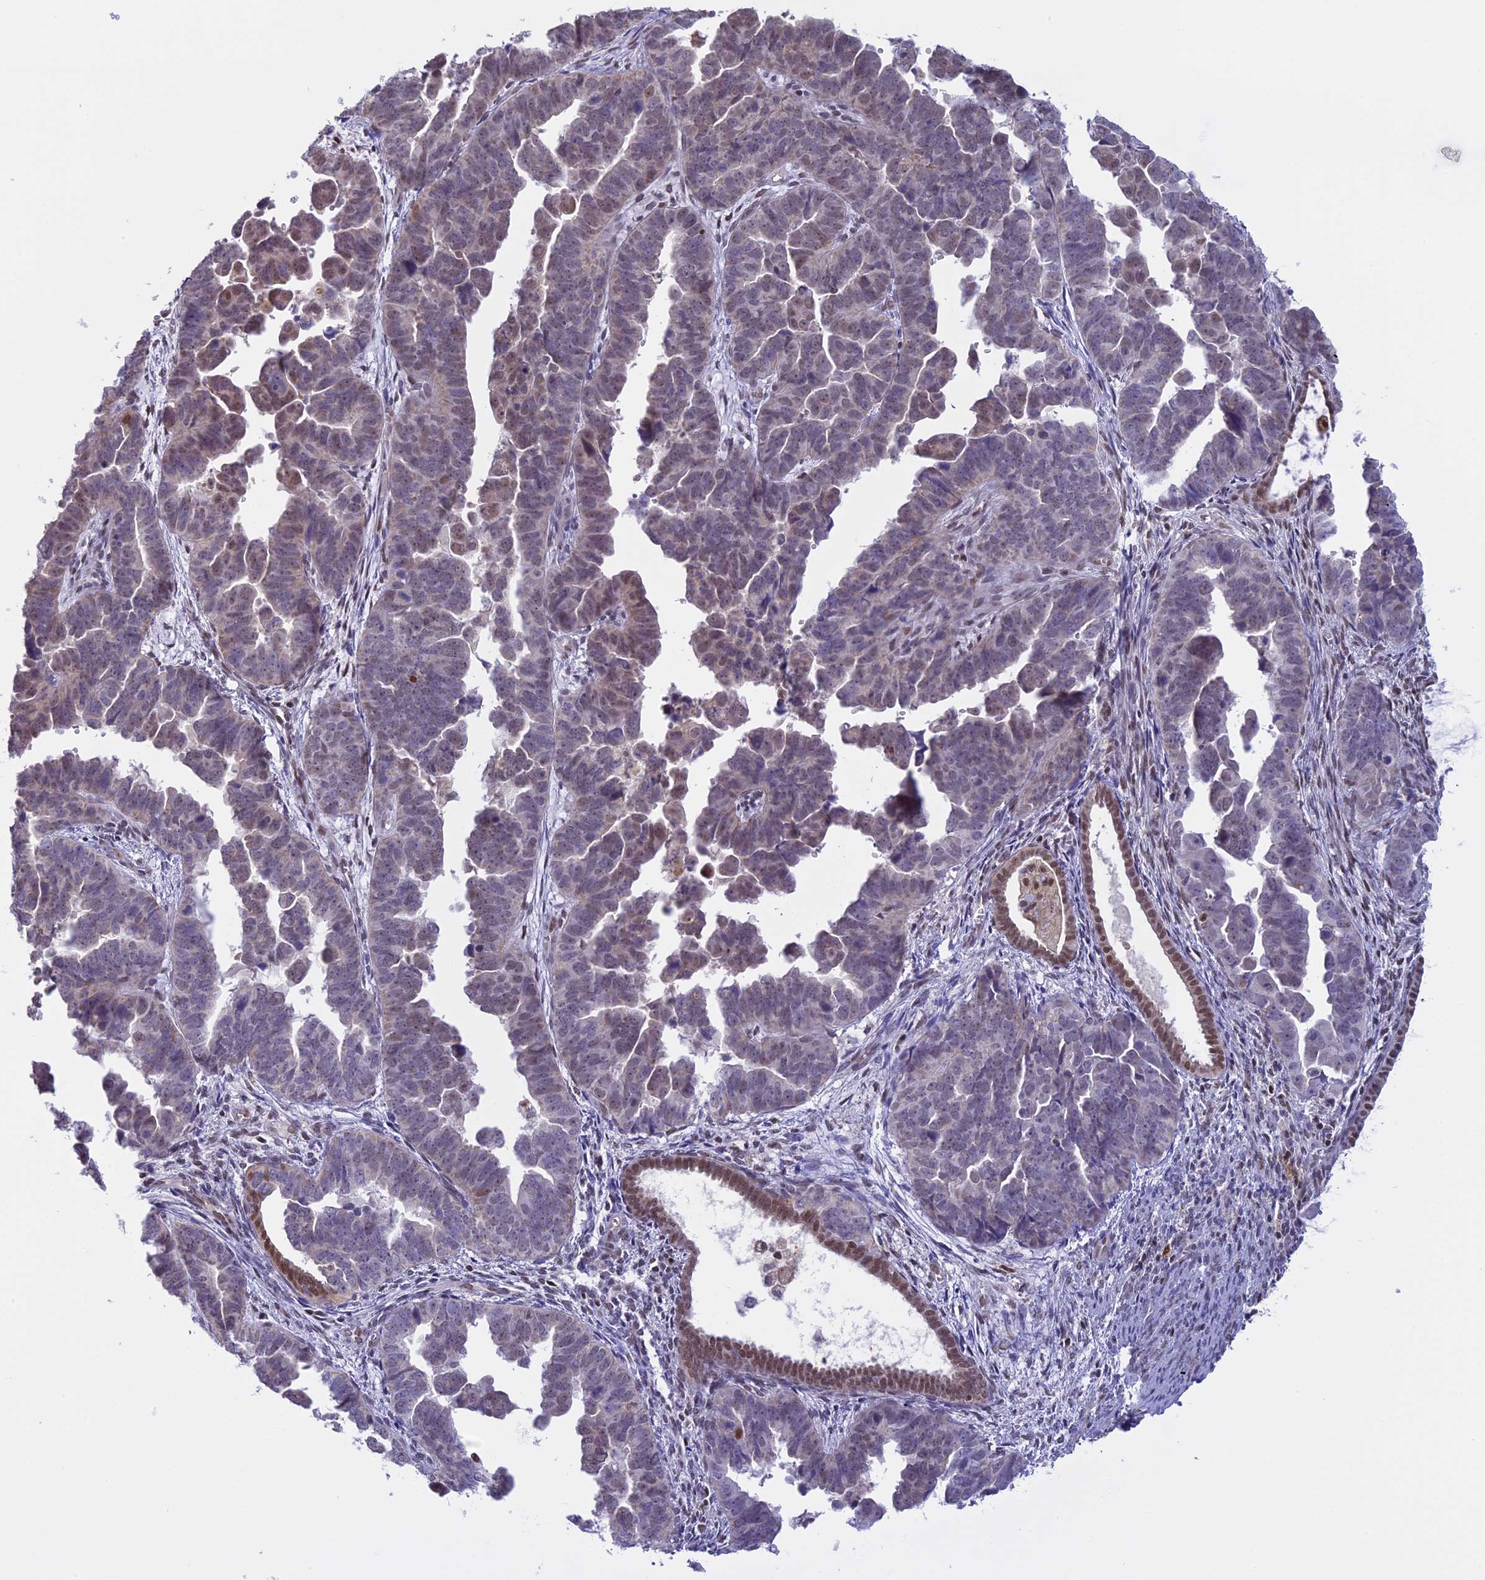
{"staining": {"intensity": "moderate", "quantity": "<25%", "location": "nuclear"}, "tissue": "endometrial cancer", "cell_type": "Tumor cells", "image_type": "cancer", "snomed": [{"axis": "morphology", "description": "Adenocarcinoma, NOS"}, {"axis": "topography", "description": "Endometrium"}], "caption": "Immunohistochemistry photomicrograph of endometrial cancer (adenocarcinoma) stained for a protein (brown), which demonstrates low levels of moderate nuclear expression in about <25% of tumor cells.", "gene": "IZUMO2", "patient": {"sex": "female", "age": 75}}